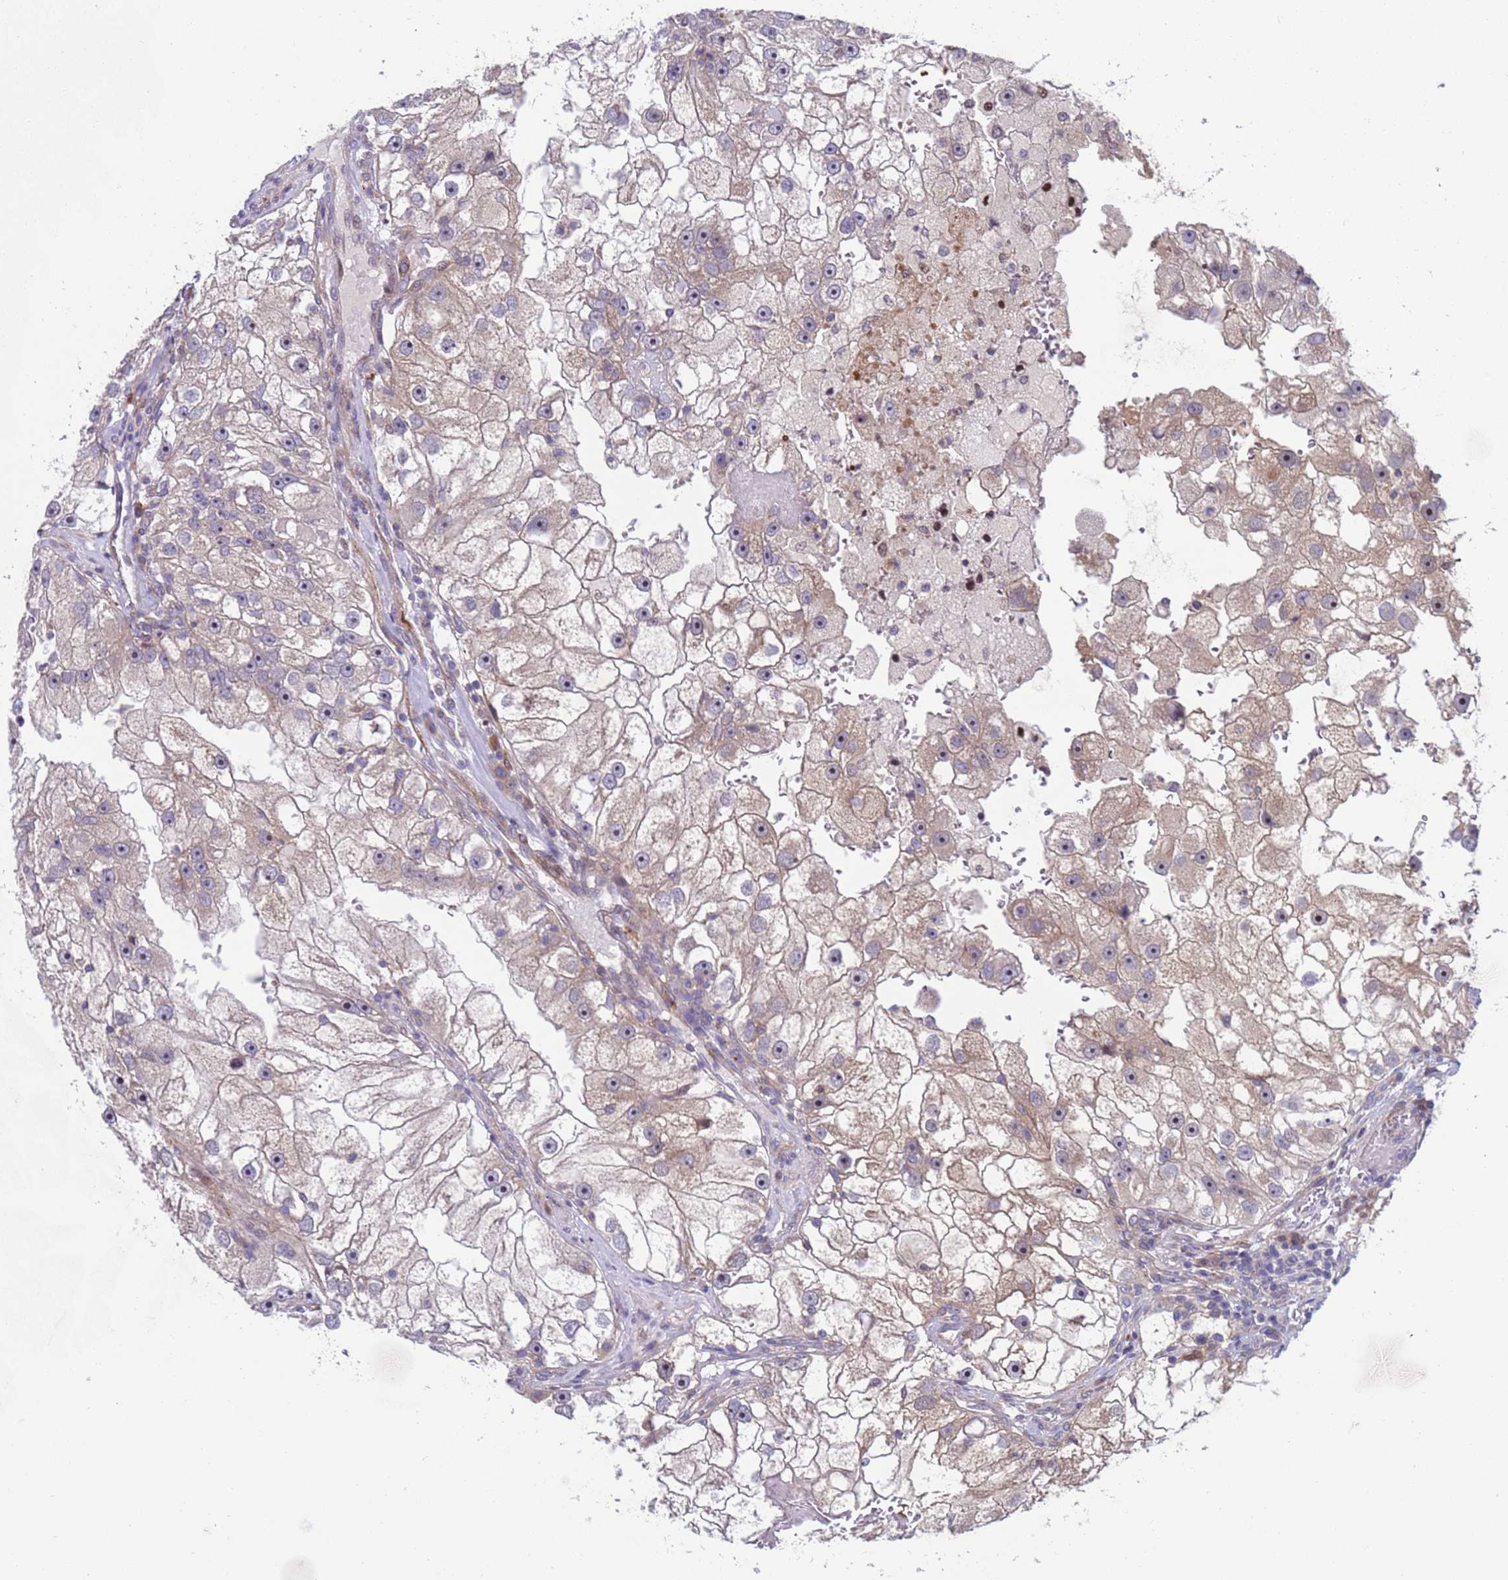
{"staining": {"intensity": "moderate", "quantity": "<25%", "location": "nuclear"}, "tissue": "renal cancer", "cell_type": "Tumor cells", "image_type": "cancer", "snomed": [{"axis": "morphology", "description": "Adenocarcinoma, NOS"}, {"axis": "topography", "description": "Kidney"}], "caption": "Immunohistochemistry photomicrograph of neoplastic tissue: human renal cancer (adenocarcinoma) stained using IHC displays low levels of moderate protein expression localized specifically in the nuclear of tumor cells, appearing as a nuclear brown color.", "gene": "ENOSF1", "patient": {"sex": "male", "age": 63}}